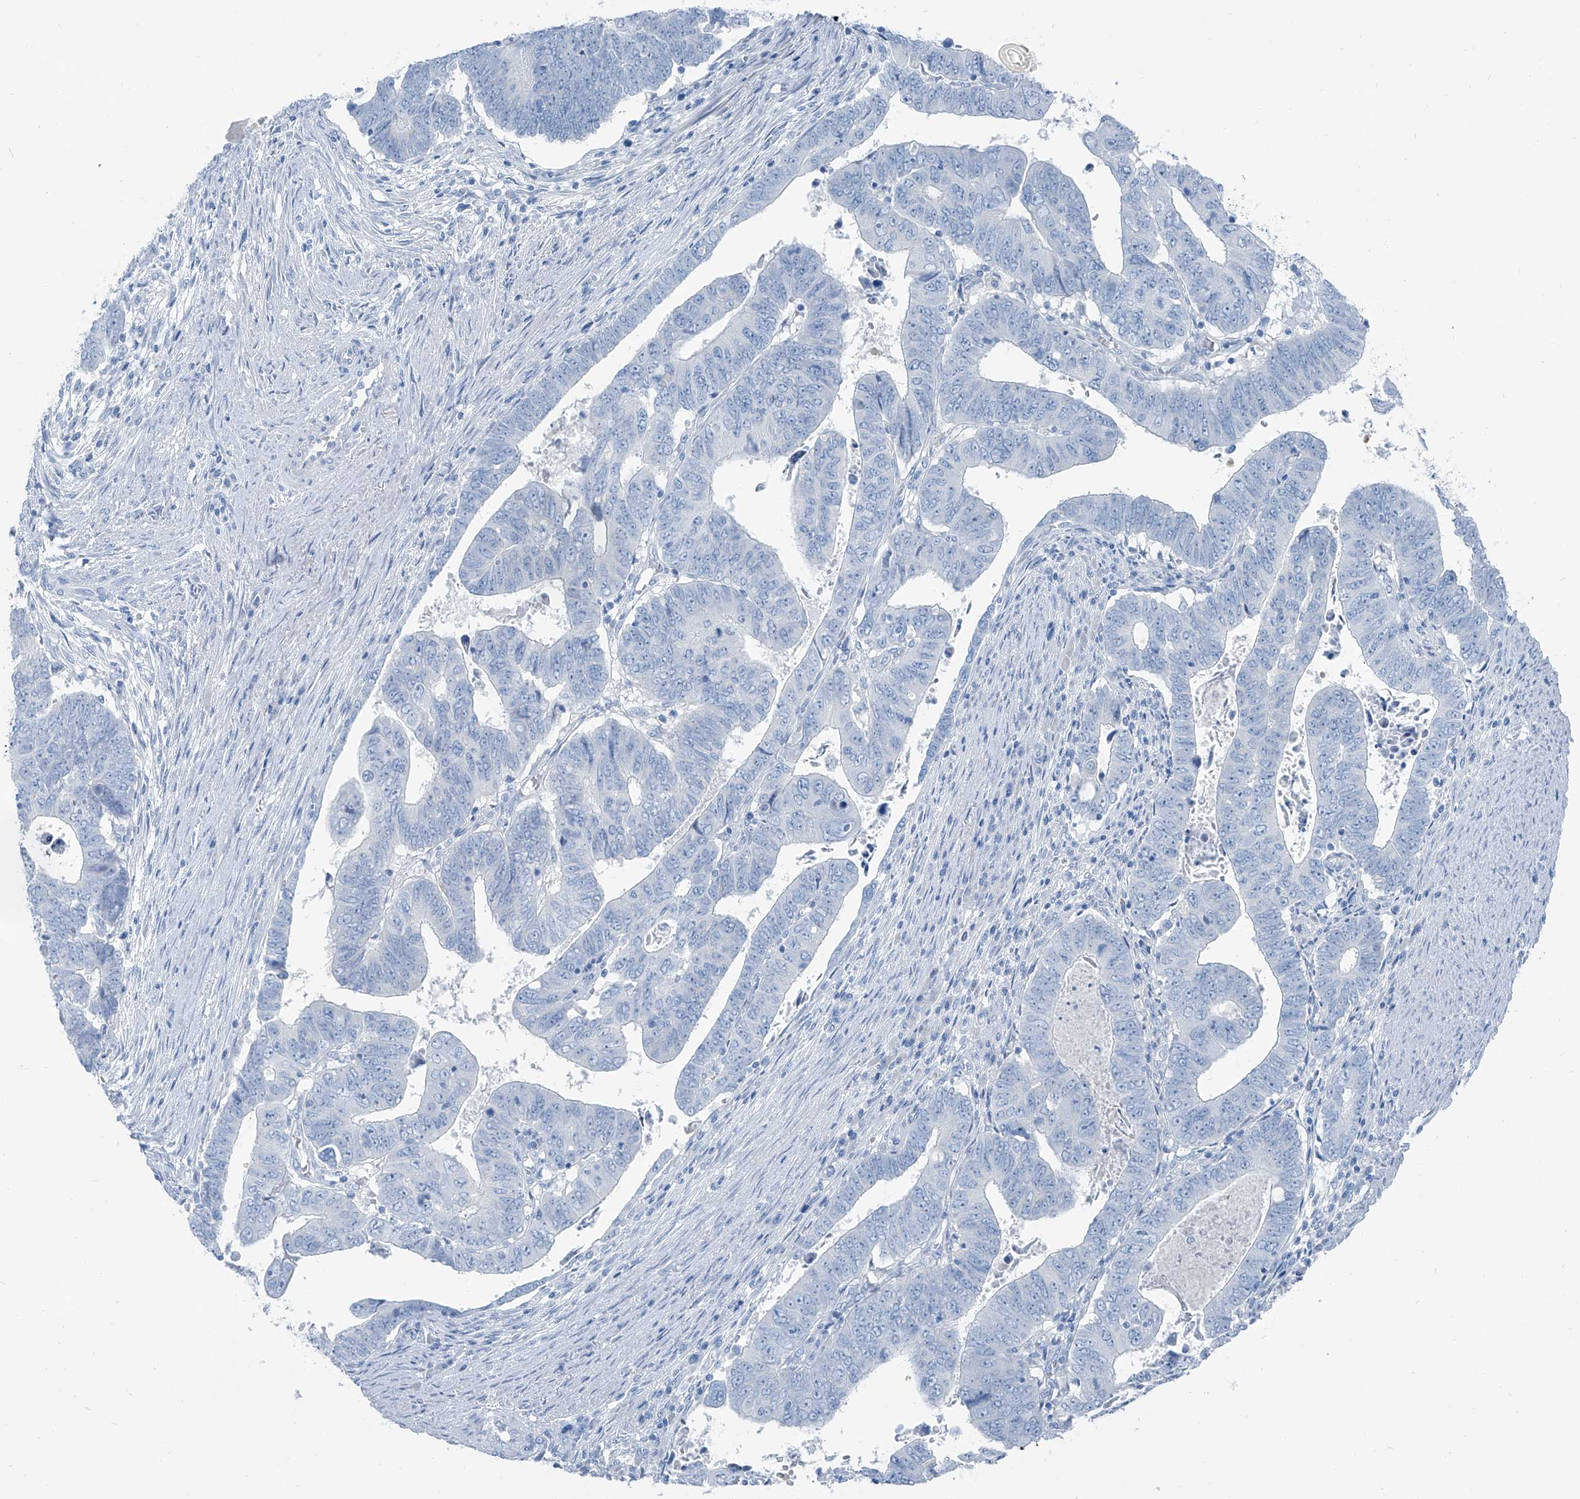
{"staining": {"intensity": "negative", "quantity": "none", "location": "none"}, "tissue": "colorectal cancer", "cell_type": "Tumor cells", "image_type": "cancer", "snomed": [{"axis": "morphology", "description": "Normal tissue, NOS"}, {"axis": "morphology", "description": "Adenocarcinoma, NOS"}, {"axis": "topography", "description": "Rectum"}], "caption": "Colorectal cancer was stained to show a protein in brown. There is no significant expression in tumor cells.", "gene": "RGN", "patient": {"sex": "female", "age": 65}}